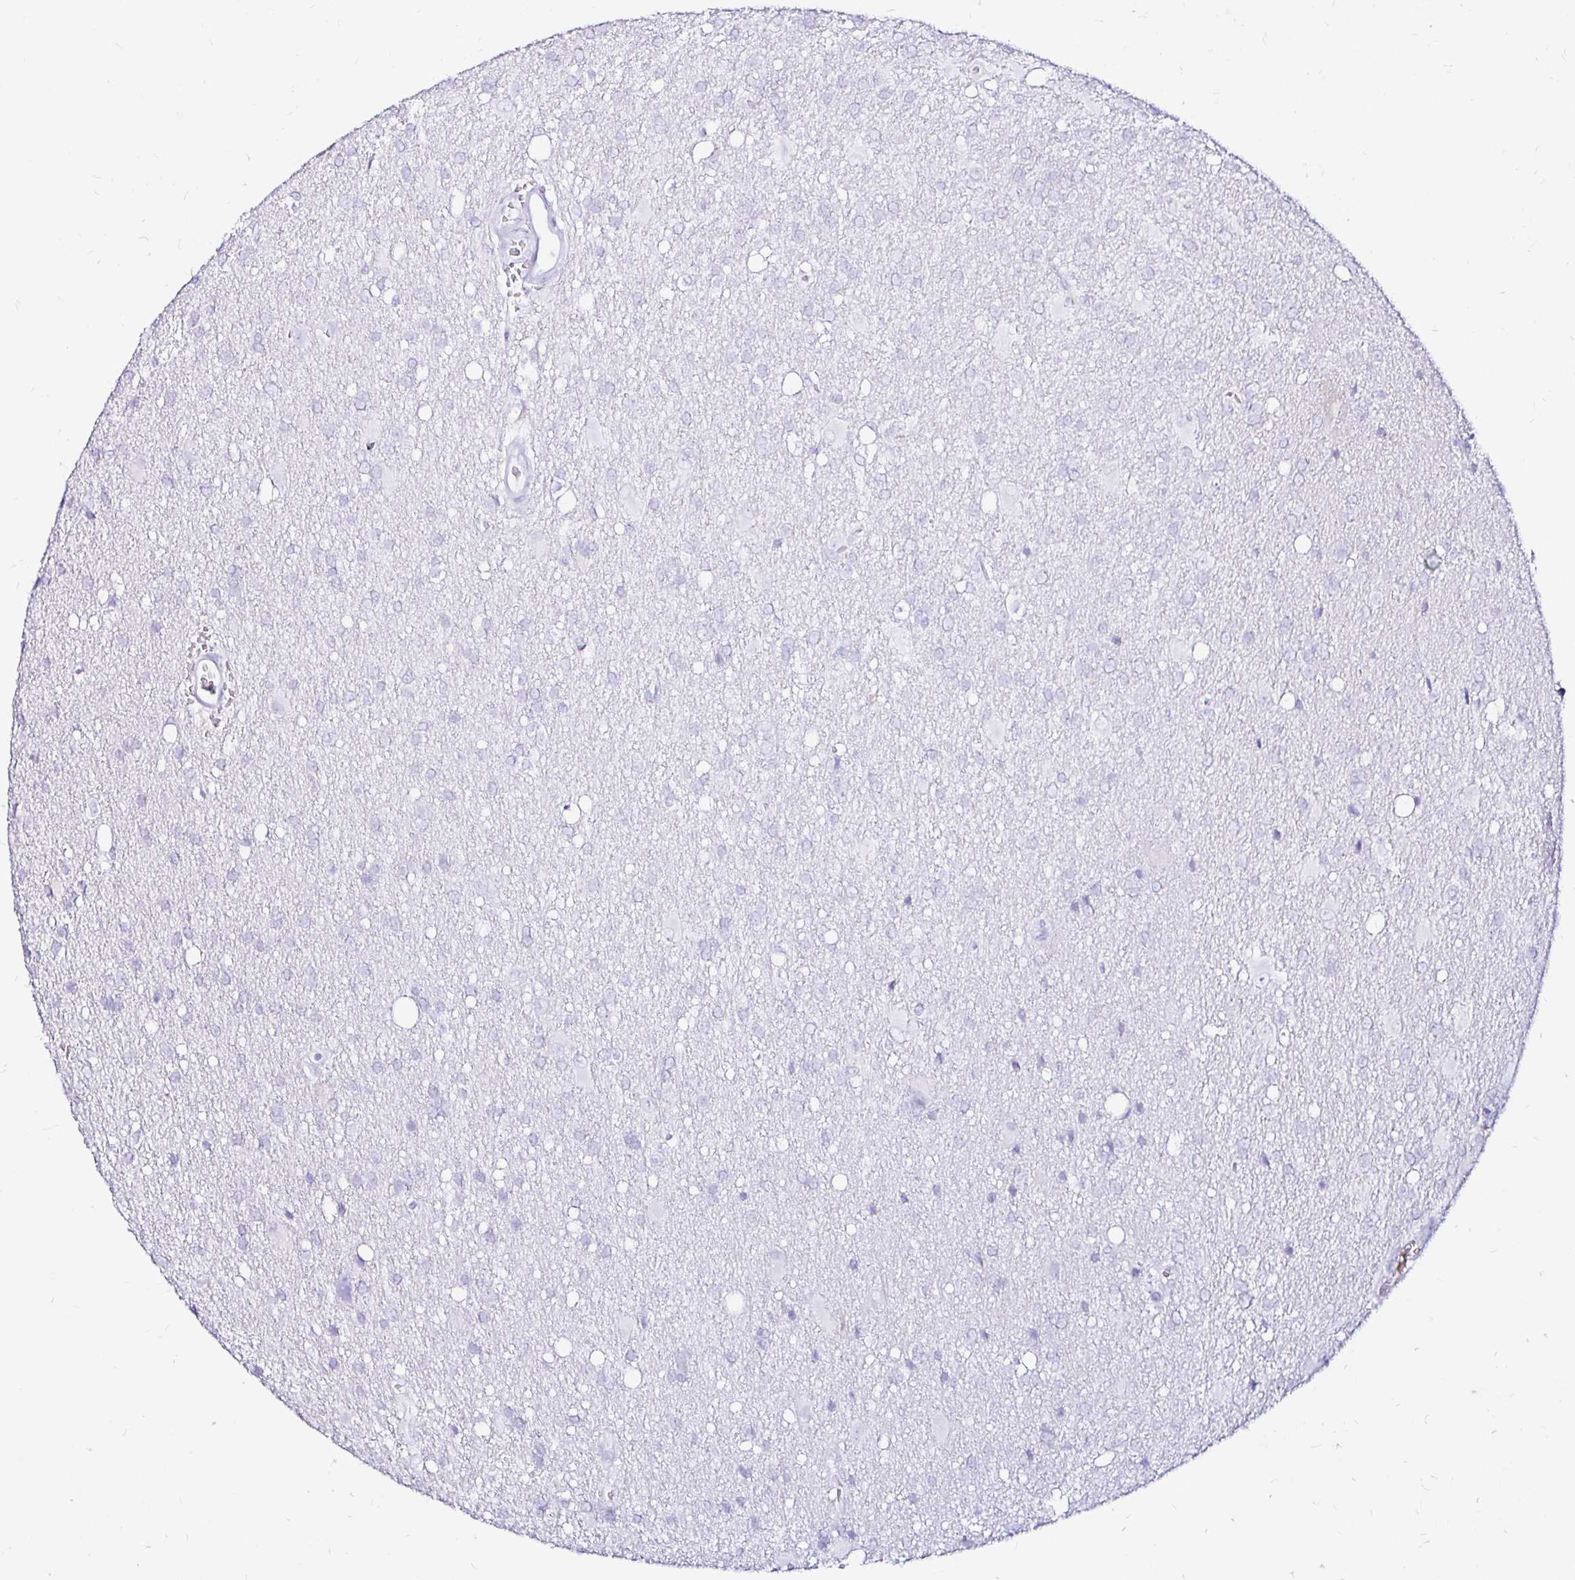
{"staining": {"intensity": "negative", "quantity": "none", "location": "none"}, "tissue": "glioma", "cell_type": "Tumor cells", "image_type": "cancer", "snomed": [{"axis": "morphology", "description": "Glioma, malignant, Low grade"}, {"axis": "topography", "description": "Brain"}], "caption": "IHC of human malignant glioma (low-grade) exhibits no staining in tumor cells.", "gene": "ZNF432", "patient": {"sex": "male", "age": 66}}